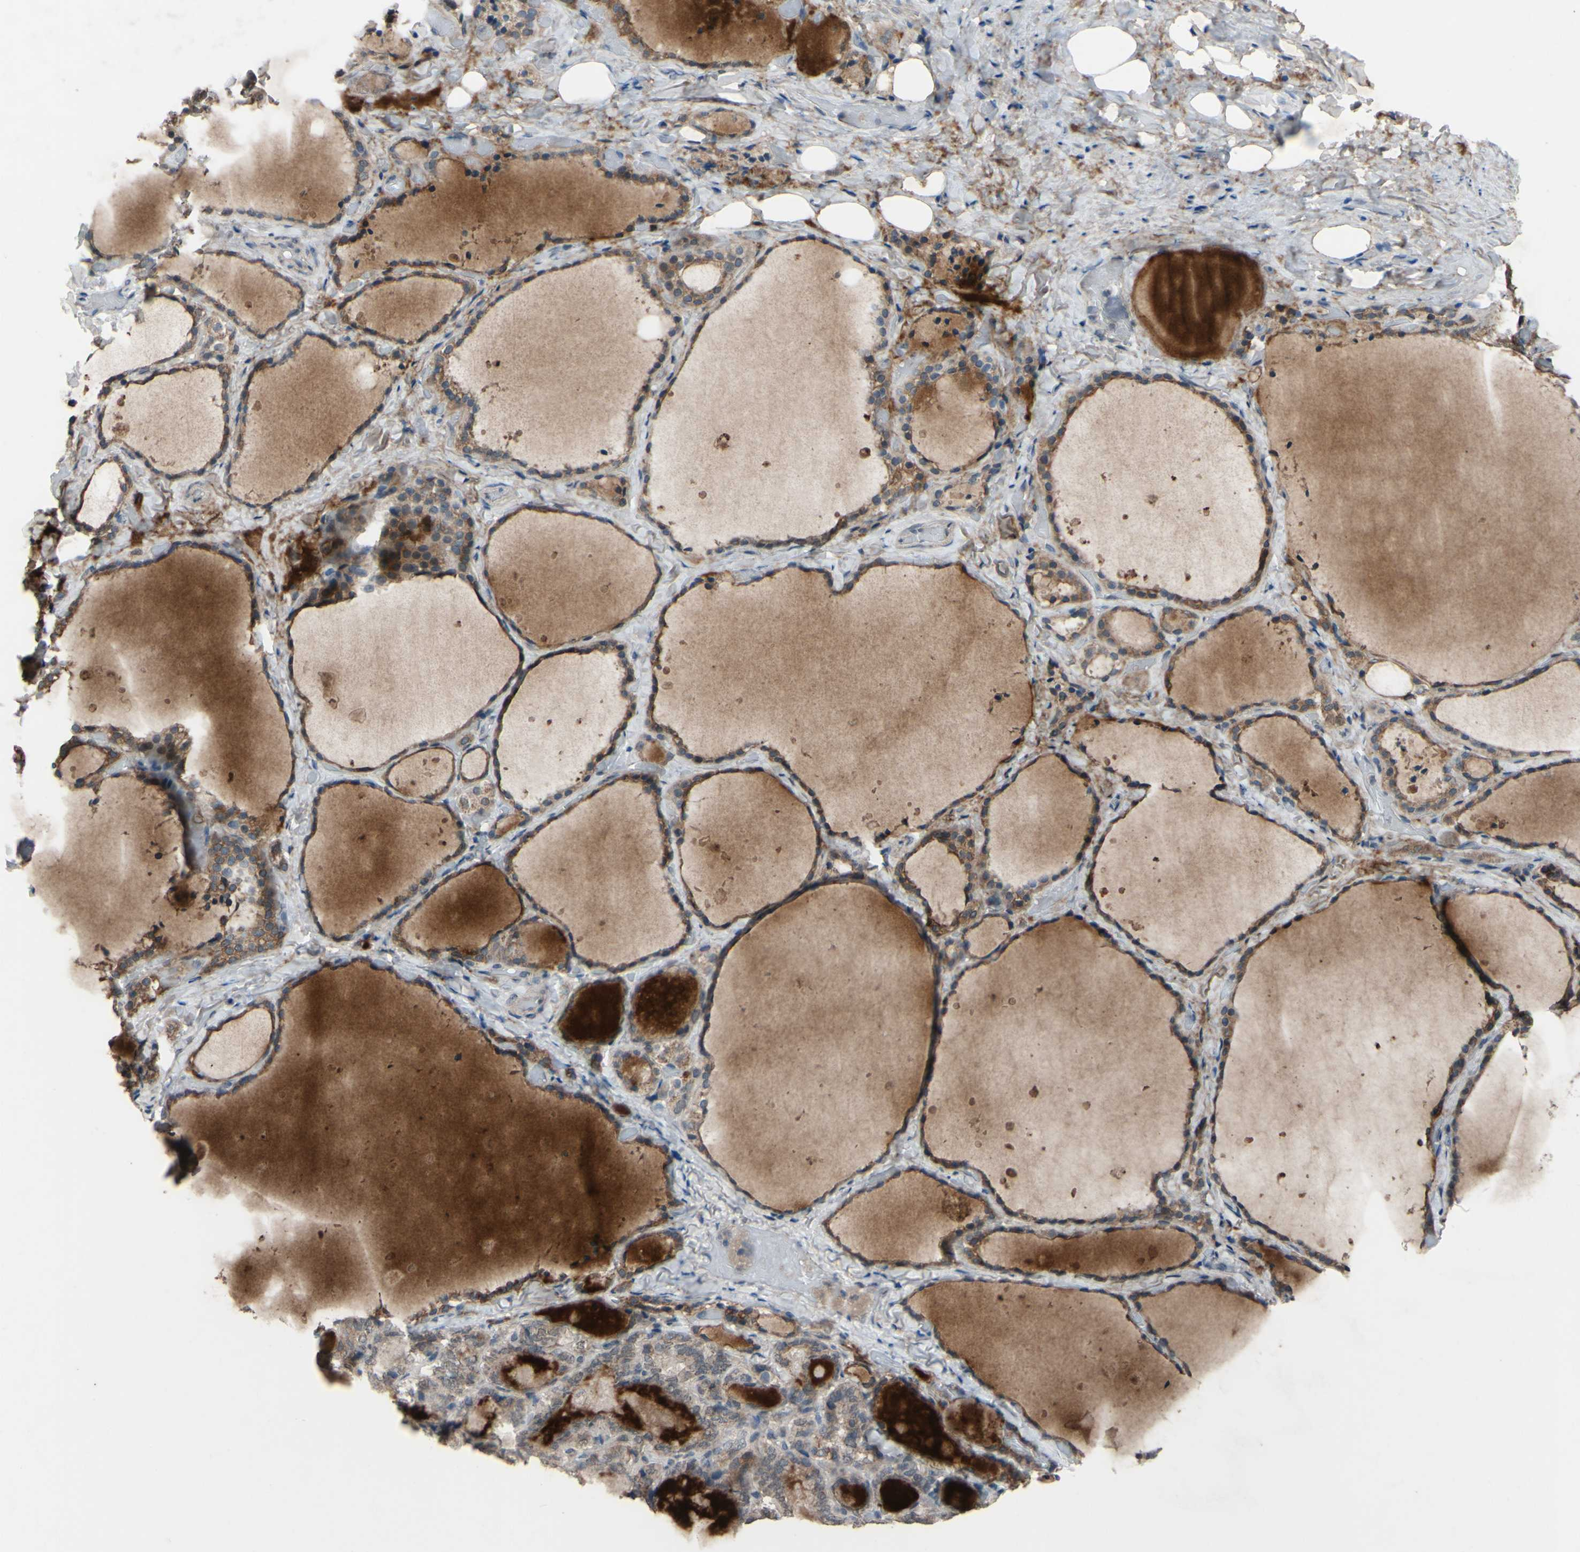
{"staining": {"intensity": "moderate", "quantity": ">75%", "location": "cytoplasmic/membranous"}, "tissue": "thyroid gland", "cell_type": "Glandular cells", "image_type": "normal", "snomed": [{"axis": "morphology", "description": "Normal tissue, NOS"}, {"axis": "topography", "description": "Thyroid gland"}], "caption": "IHC staining of unremarkable thyroid gland, which reveals medium levels of moderate cytoplasmic/membranous staining in approximately >75% of glandular cells indicating moderate cytoplasmic/membranous protein expression. The staining was performed using DAB (3,3'-diaminobenzidine) (brown) for protein detection and nuclei were counterstained in hematoxylin (blue).", "gene": "CDCP1", "patient": {"sex": "female", "age": 44}}